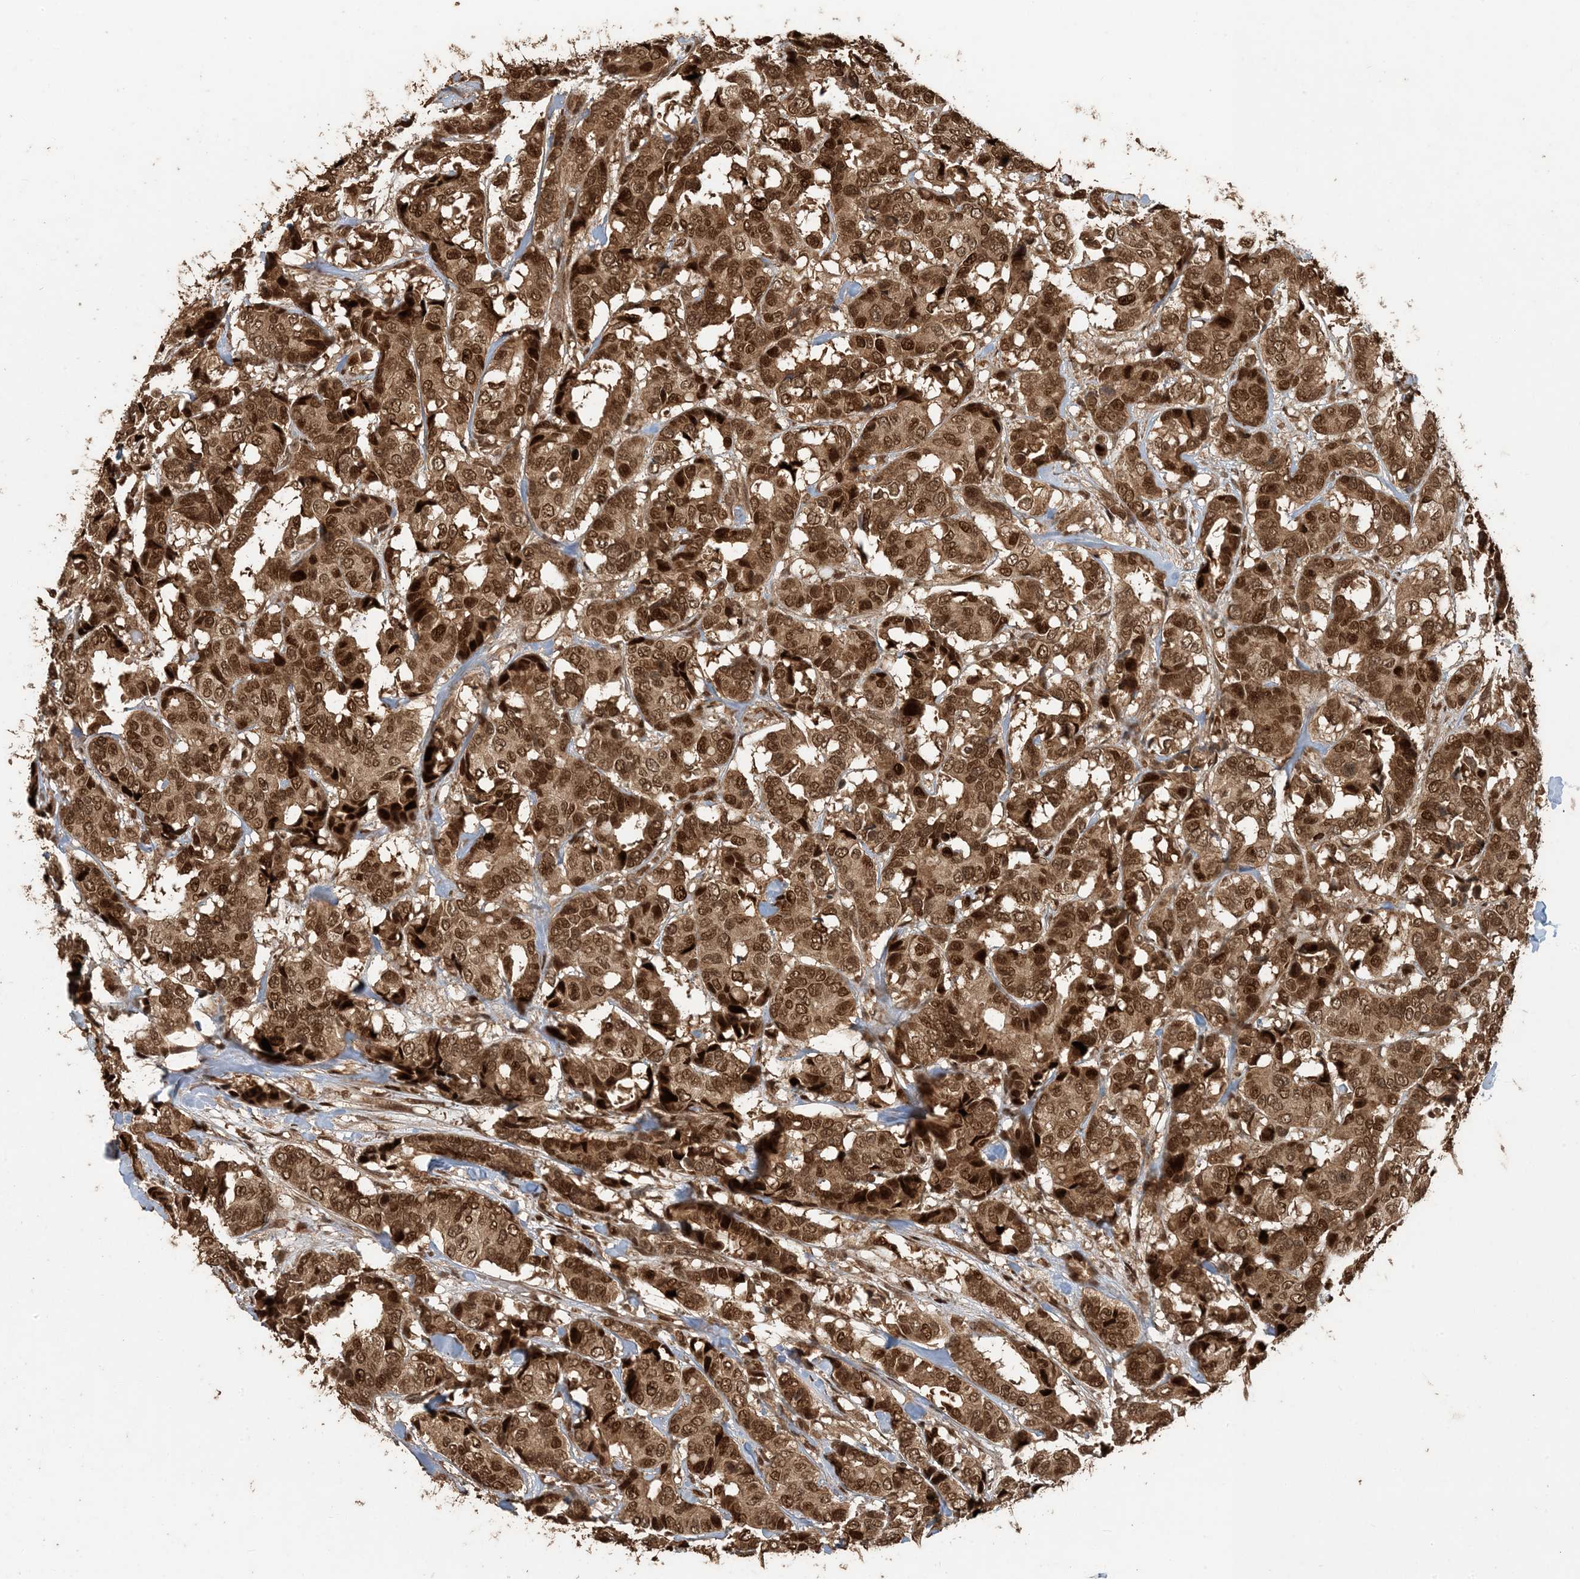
{"staining": {"intensity": "strong", "quantity": ">75%", "location": "cytoplasmic/membranous,nuclear"}, "tissue": "breast cancer", "cell_type": "Tumor cells", "image_type": "cancer", "snomed": [{"axis": "morphology", "description": "Duct carcinoma"}, {"axis": "topography", "description": "Breast"}], "caption": "DAB immunohistochemical staining of human breast cancer shows strong cytoplasmic/membranous and nuclear protein staining in approximately >75% of tumor cells.", "gene": "ATP13A2", "patient": {"sex": "female", "age": 87}}